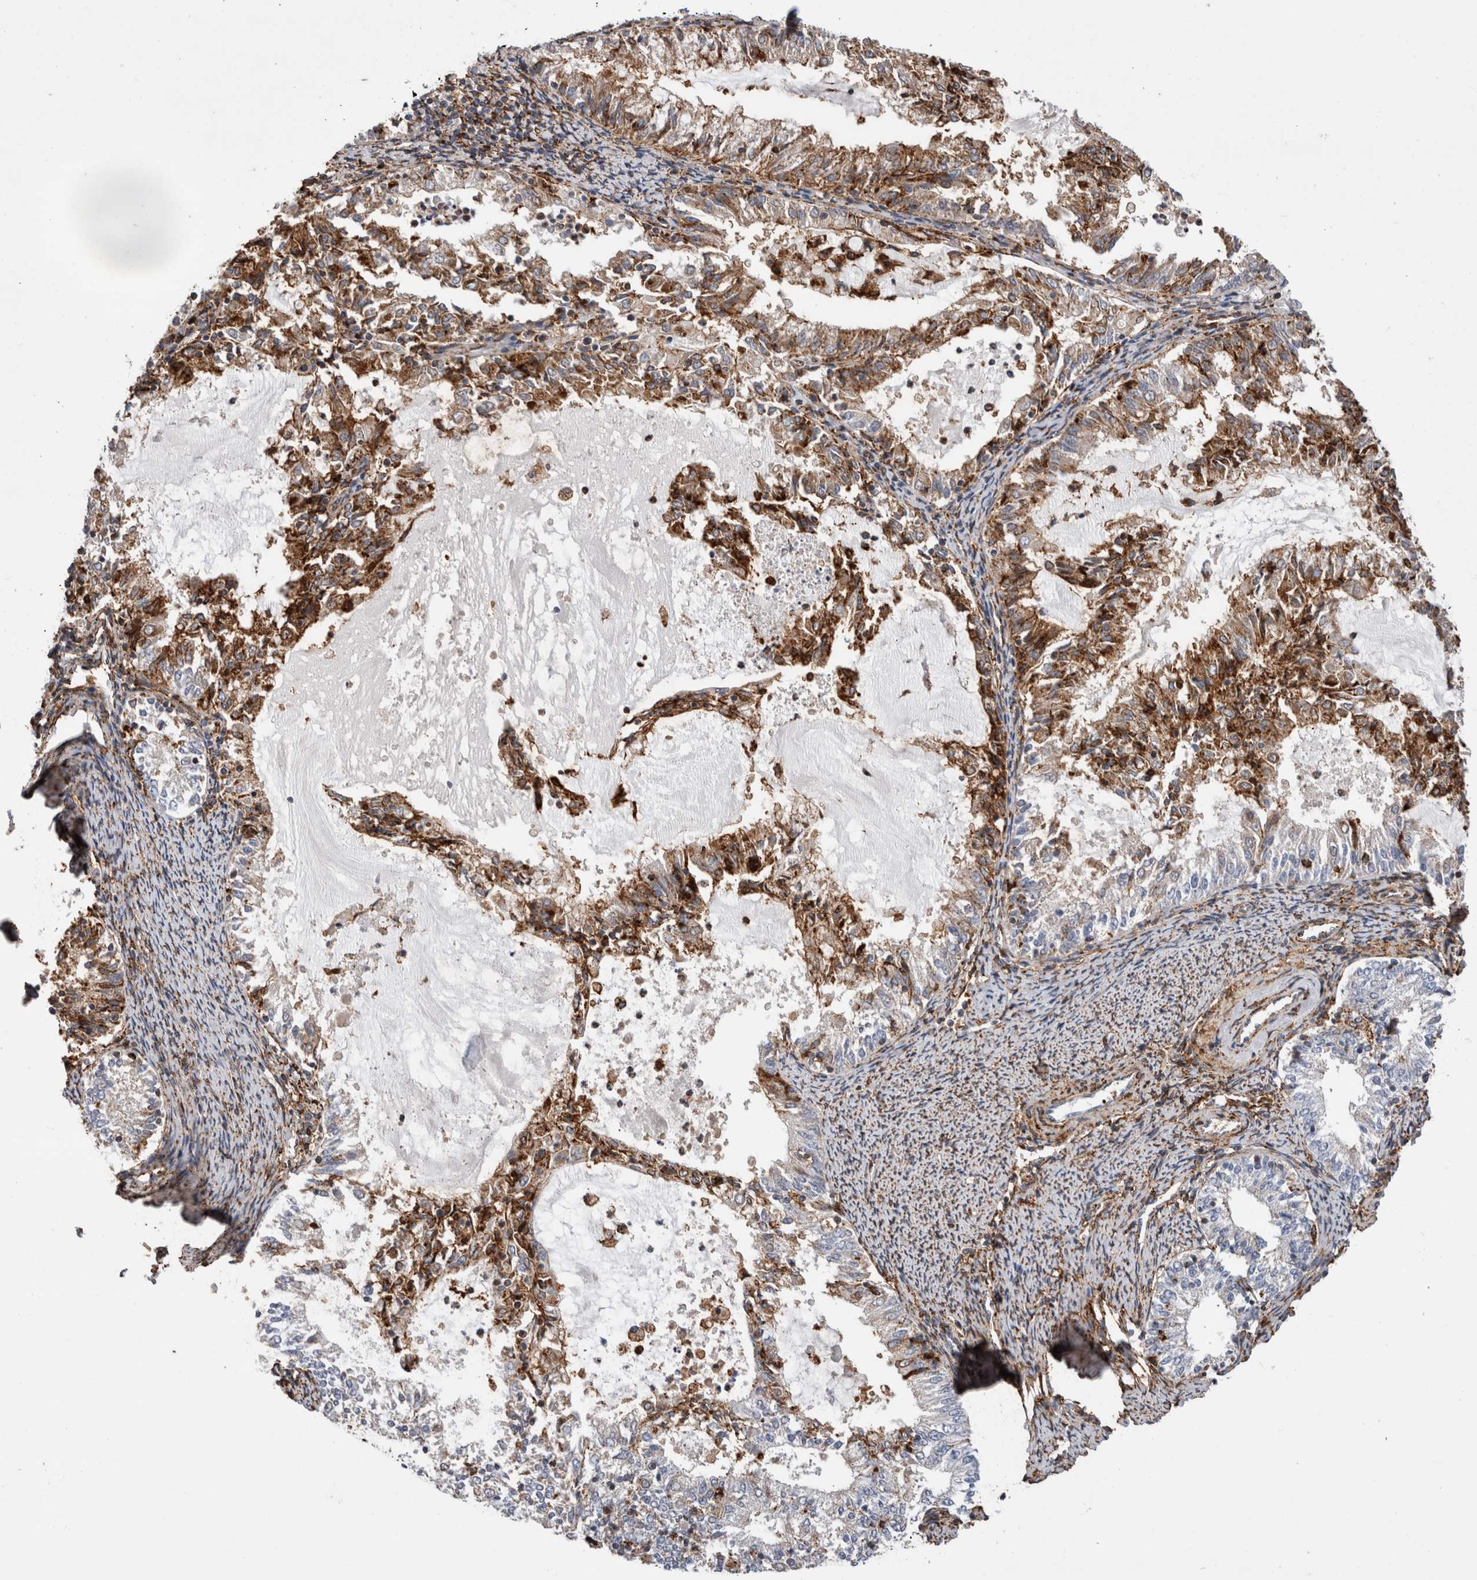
{"staining": {"intensity": "moderate", "quantity": ">75%", "location": "cytoplasmic/membranous"}, "tissue": "endometrial cancer", "cell_type": "Tumor cells", "image_type": "cancer", "snomed": [{"axis": "morphology", "description": "Adenocarcinoma, NOS"}, {"axis": "topography", "description": "Endometrium"}], "caption": "Moderate cytoplasmic/membranous expression is seen in approximately >75% of tumor cells in endometrial cancer.", "gene": "CCDC88B", "patient": {"sex": "female", "age": 57}}